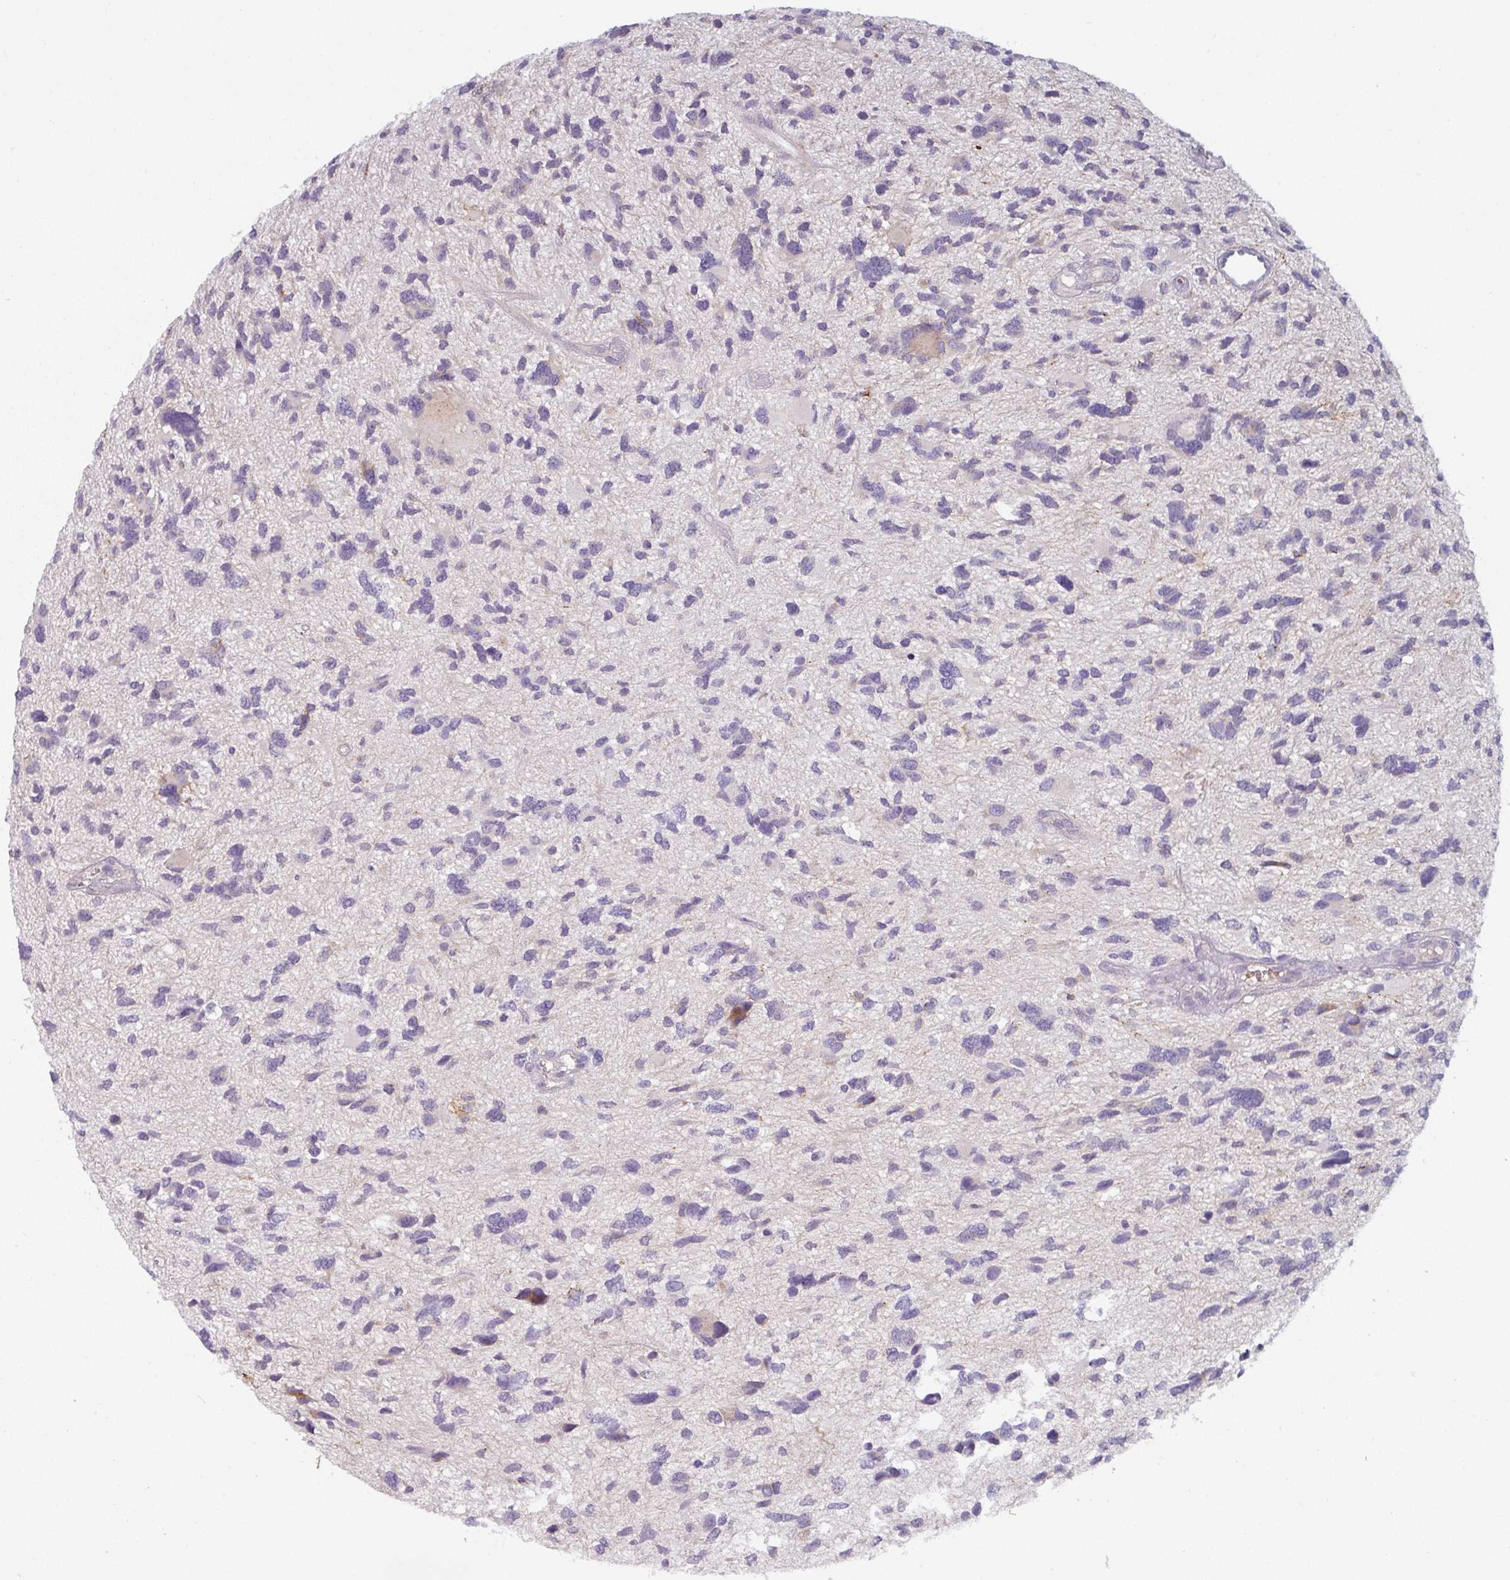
{"staining": {"intensity": "negative", "quantity": "none", "location": "none"}, "tissue": "glioma", "cell_type": "Tumor cells", "image_type": "cancer", "snomed": [{"axis": "morphology", "description": "Glioma, malignant, High grade"}, {"axis": "topography", "description": "Brain"}], "caption": "Immunohistochemistry (IHC) of human glioma displays no positivity in tumor cells.", "gene": "PRODH2", "patient": {"sex": "female", "age": 11}}